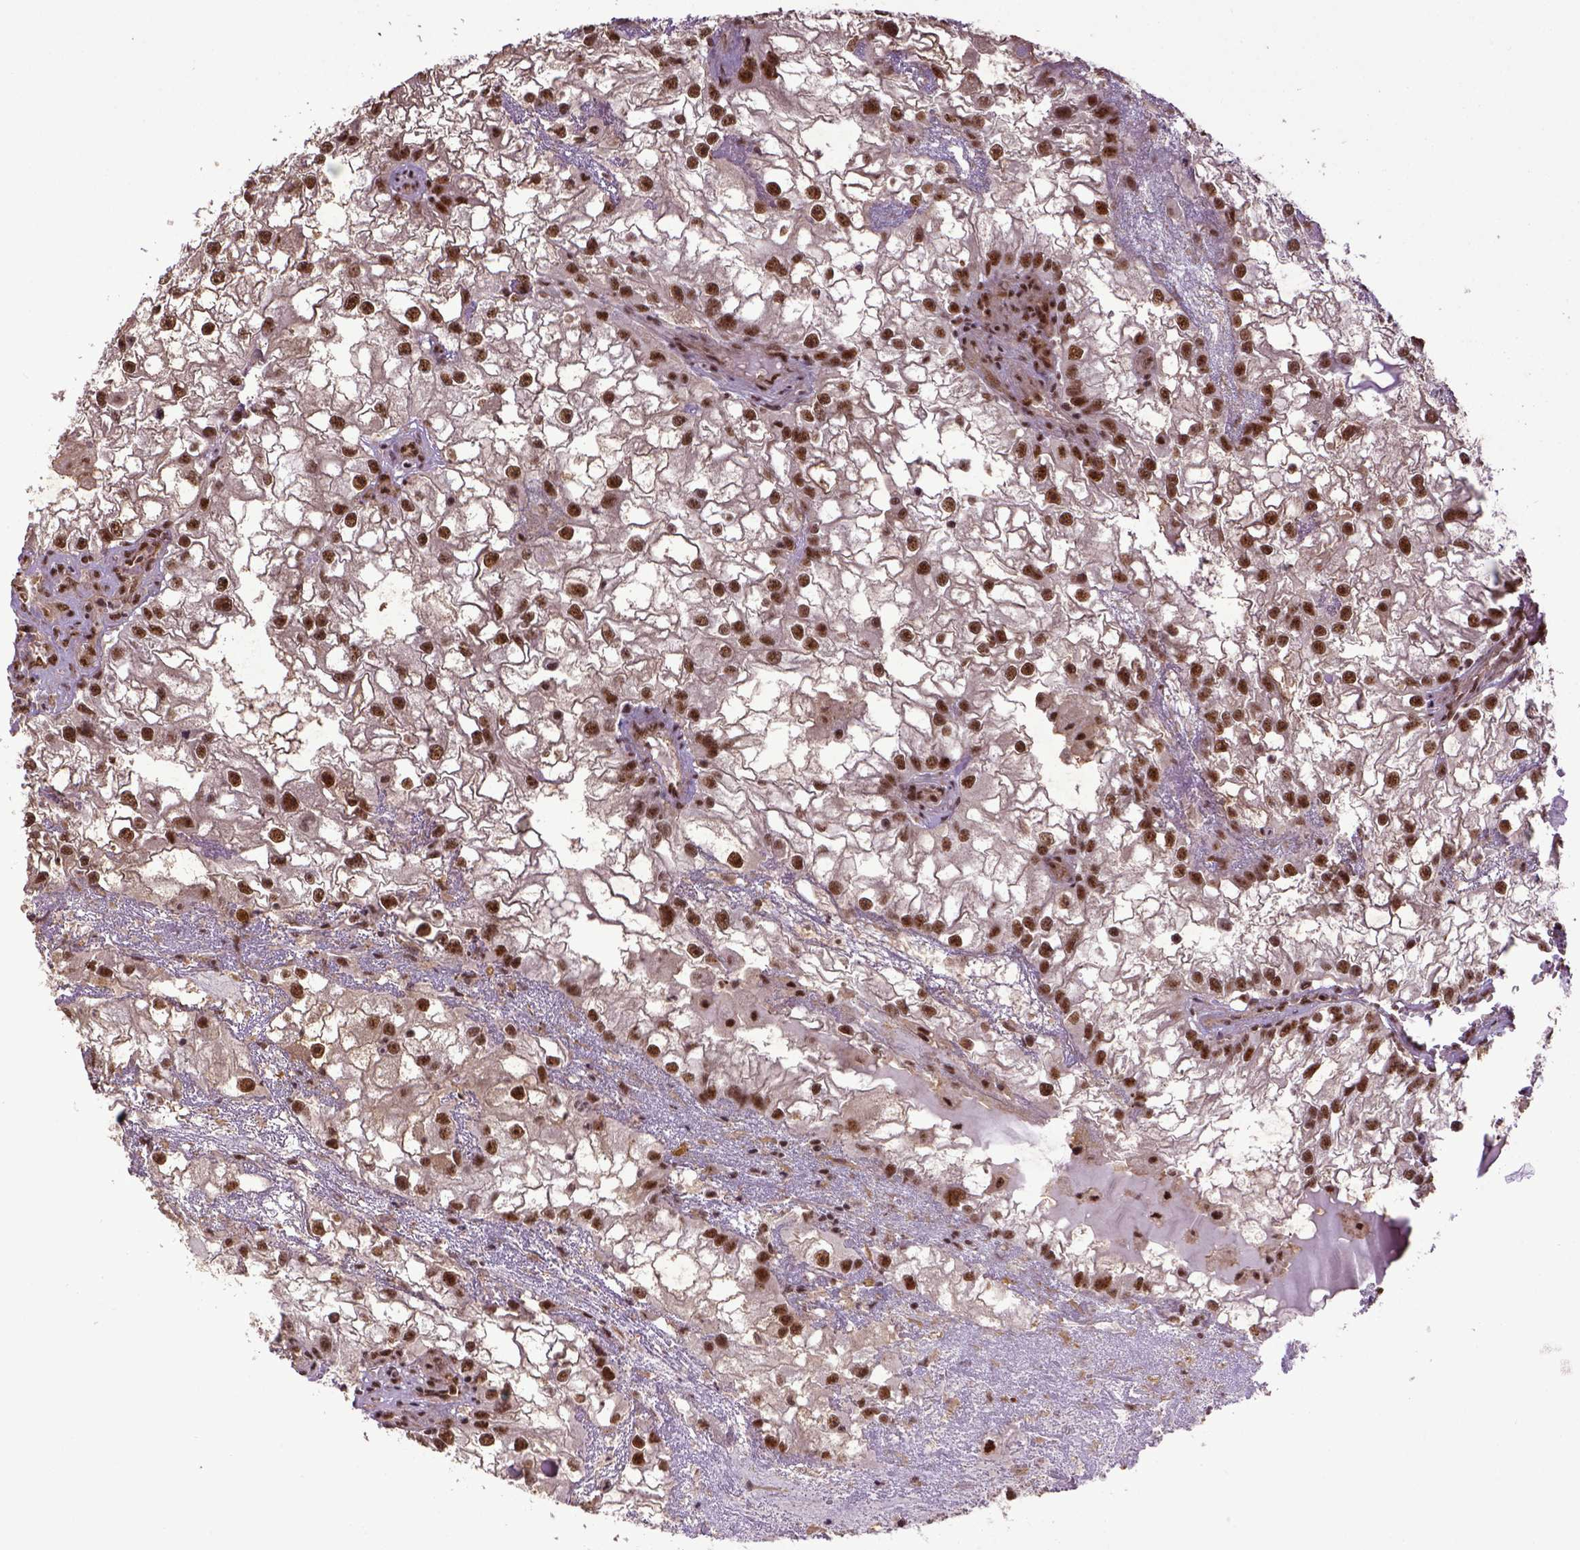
{"staining": {"intensity": "strong", "quantity": ">75%", "location": "nuclear"}, "tissue": "renal cancer", "cell_type": "Tumor cells", "image_type": "cancer", "snomed": [{"axis": "morphology", "description": "Adenocarcinoma, NOS"}, {"axis": "topography", "description": "Kidney"}], "caption": "Strong nuclear expression is present in about >75% of tumor cells in renal cancer (adenocarcinoma).", "gene": "PPIG", "patient": {"sex": "male", "age": 59}}